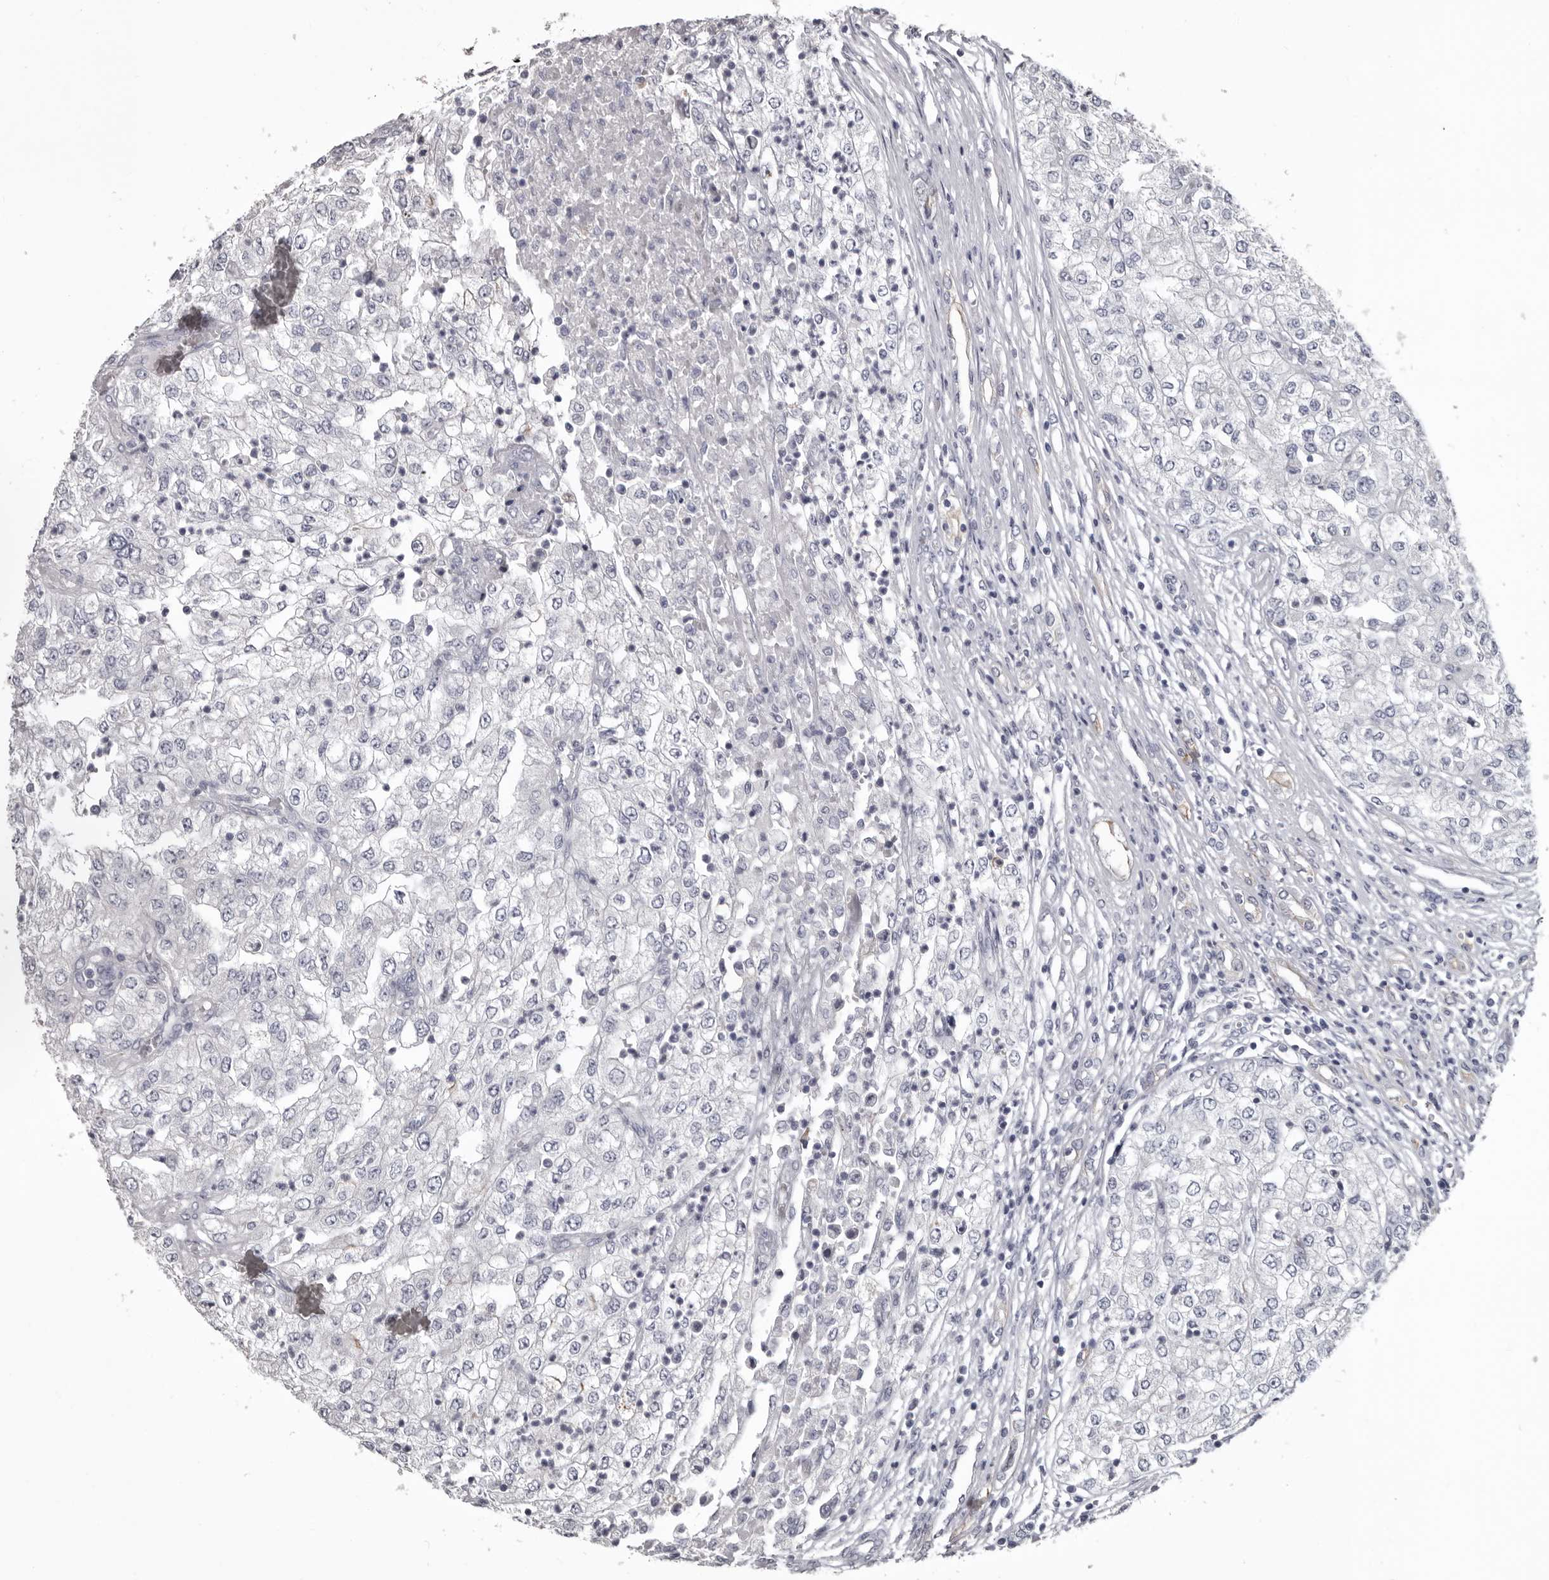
{"staining": {"intensity": "negative", "quantity": "none", "location": "none"}, "tissue": "renal cancer", "cell_type": "Tumor cells", "image_type": "cancer", "snomed": [{"axis": "morphology", "description": "Adenocarcinoma, NOS"}, {"axis": "topography", "description": "Kidney"}], "caption": "IHC of human renal cancer displays no positivity in tumor cells.", "gene": "LPAR6", "patient": {"sex": "female", "age": 54}}